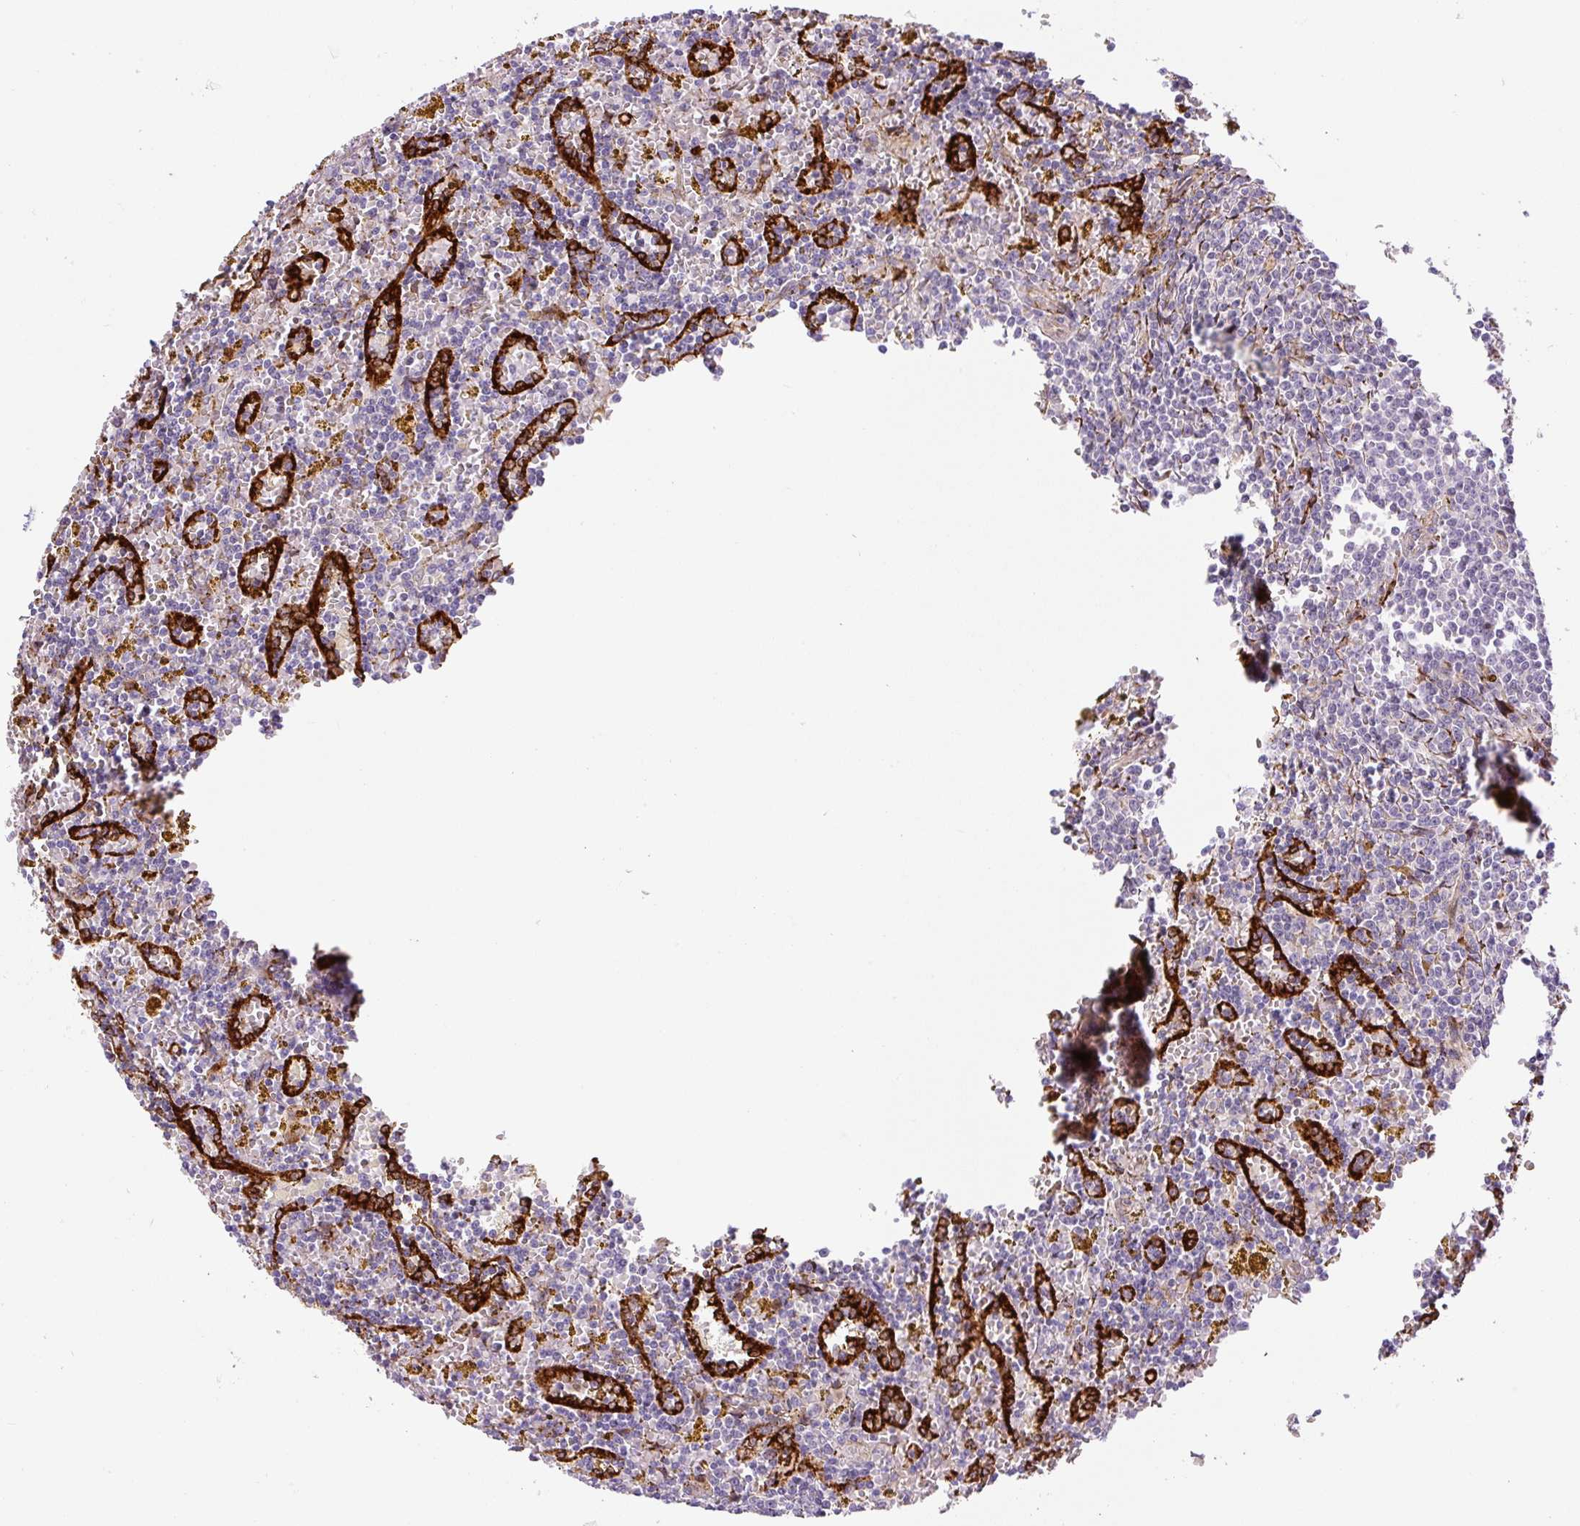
{"staining": {"intensity": "negative", "quantity": "none", "location": "none"}, "tissue": "lymphoma", "cell_type": "Tumor cells", "image_type": "cancer", "snomed": [{"axis": "morphology", "description": "Malignant lymphoma, non-Hodgkin's type, Low grade"}, {"axis": "topography", "description": "Spleen"}, {"axis": "topography", "description": "Lymph node"}], "caption": "A micrograph of low-grade malignant lymphoma, non-Hodgkin's type stained for a protein exhibits no brown staining in tumor cells.", "gene": "DISP3", "patient": {"sex": "female", "age": 66}}